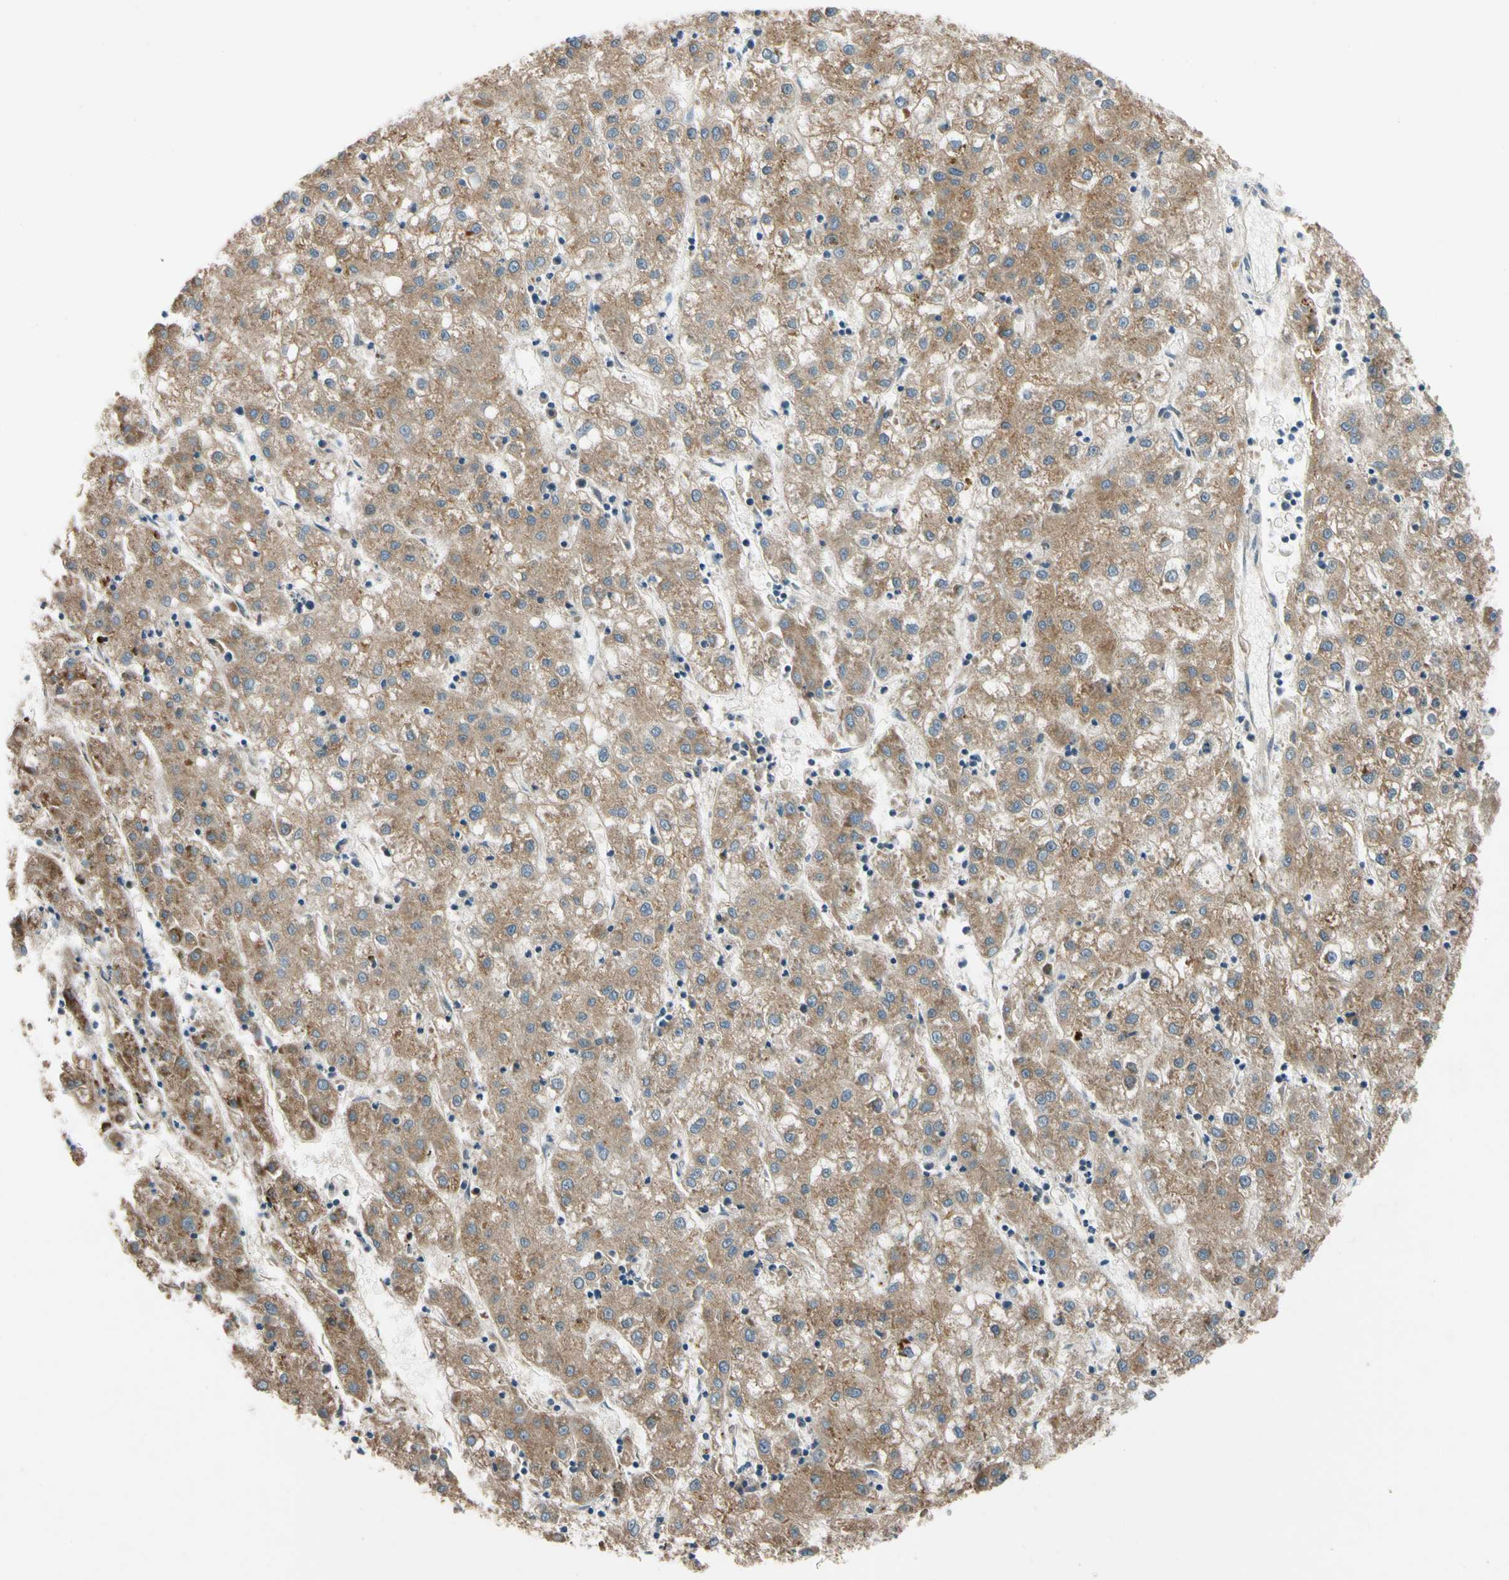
{"staining": {"intensity": "moderate", "quantity": ">75%", "location": "cytoplasmic/membranous"}, "tissue": "liver cancer", "cell_type": "Tumor cells", "image_type": "cancer", "snomed": [{"axis": "morphology", "description": "Carcinoma, Hepatocellular, NOS"}, {"axis": "topography", "description": "Liver"}], "caption": "Tumor cells show medium levels of moderate cytoplasmic/membranous expression in about >75% of cells in human hepatocellular carcinoma (liver).", "gene": "MST1R", "patient": {"sex": "male", "age": 72}}